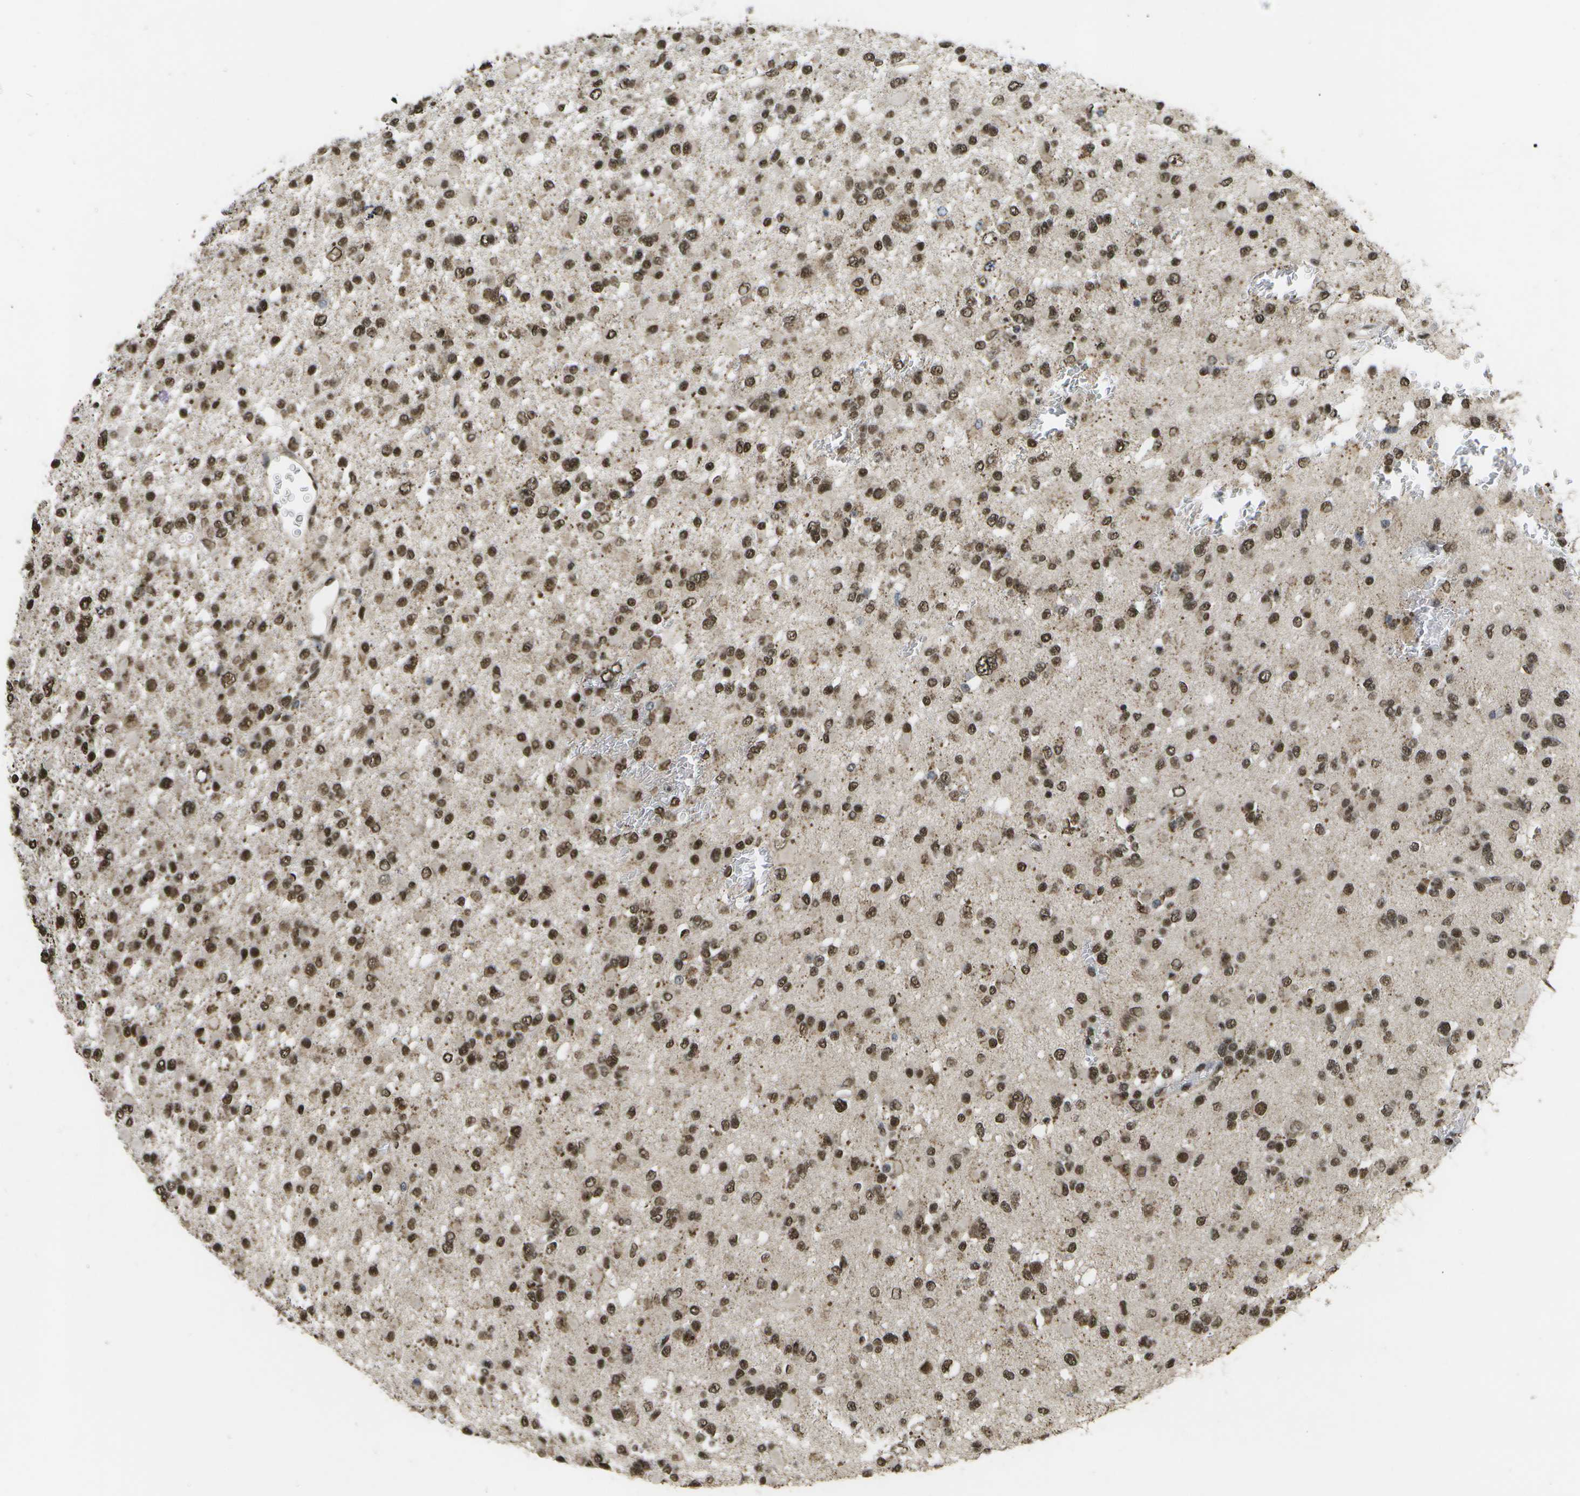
{"staining": {"intensity": "strong", "quantity": ">75%", "location": "nuclear"}, "tissue": "glioma", "cell_type": "Tumor cells", "image_type": "cancer", "snomed": [{"axis": "morphology", "description": "Glioma, malignant, Low grade"}, {"axis": "topography", "description": "Brain"}], "caption": "Immunohistochemical staining of glioma displays high levels of strong nuclear expression in approximately >75% of tumor cells.", "gene": "SPEN", "patient": {"sex": "female", "age": 22}}